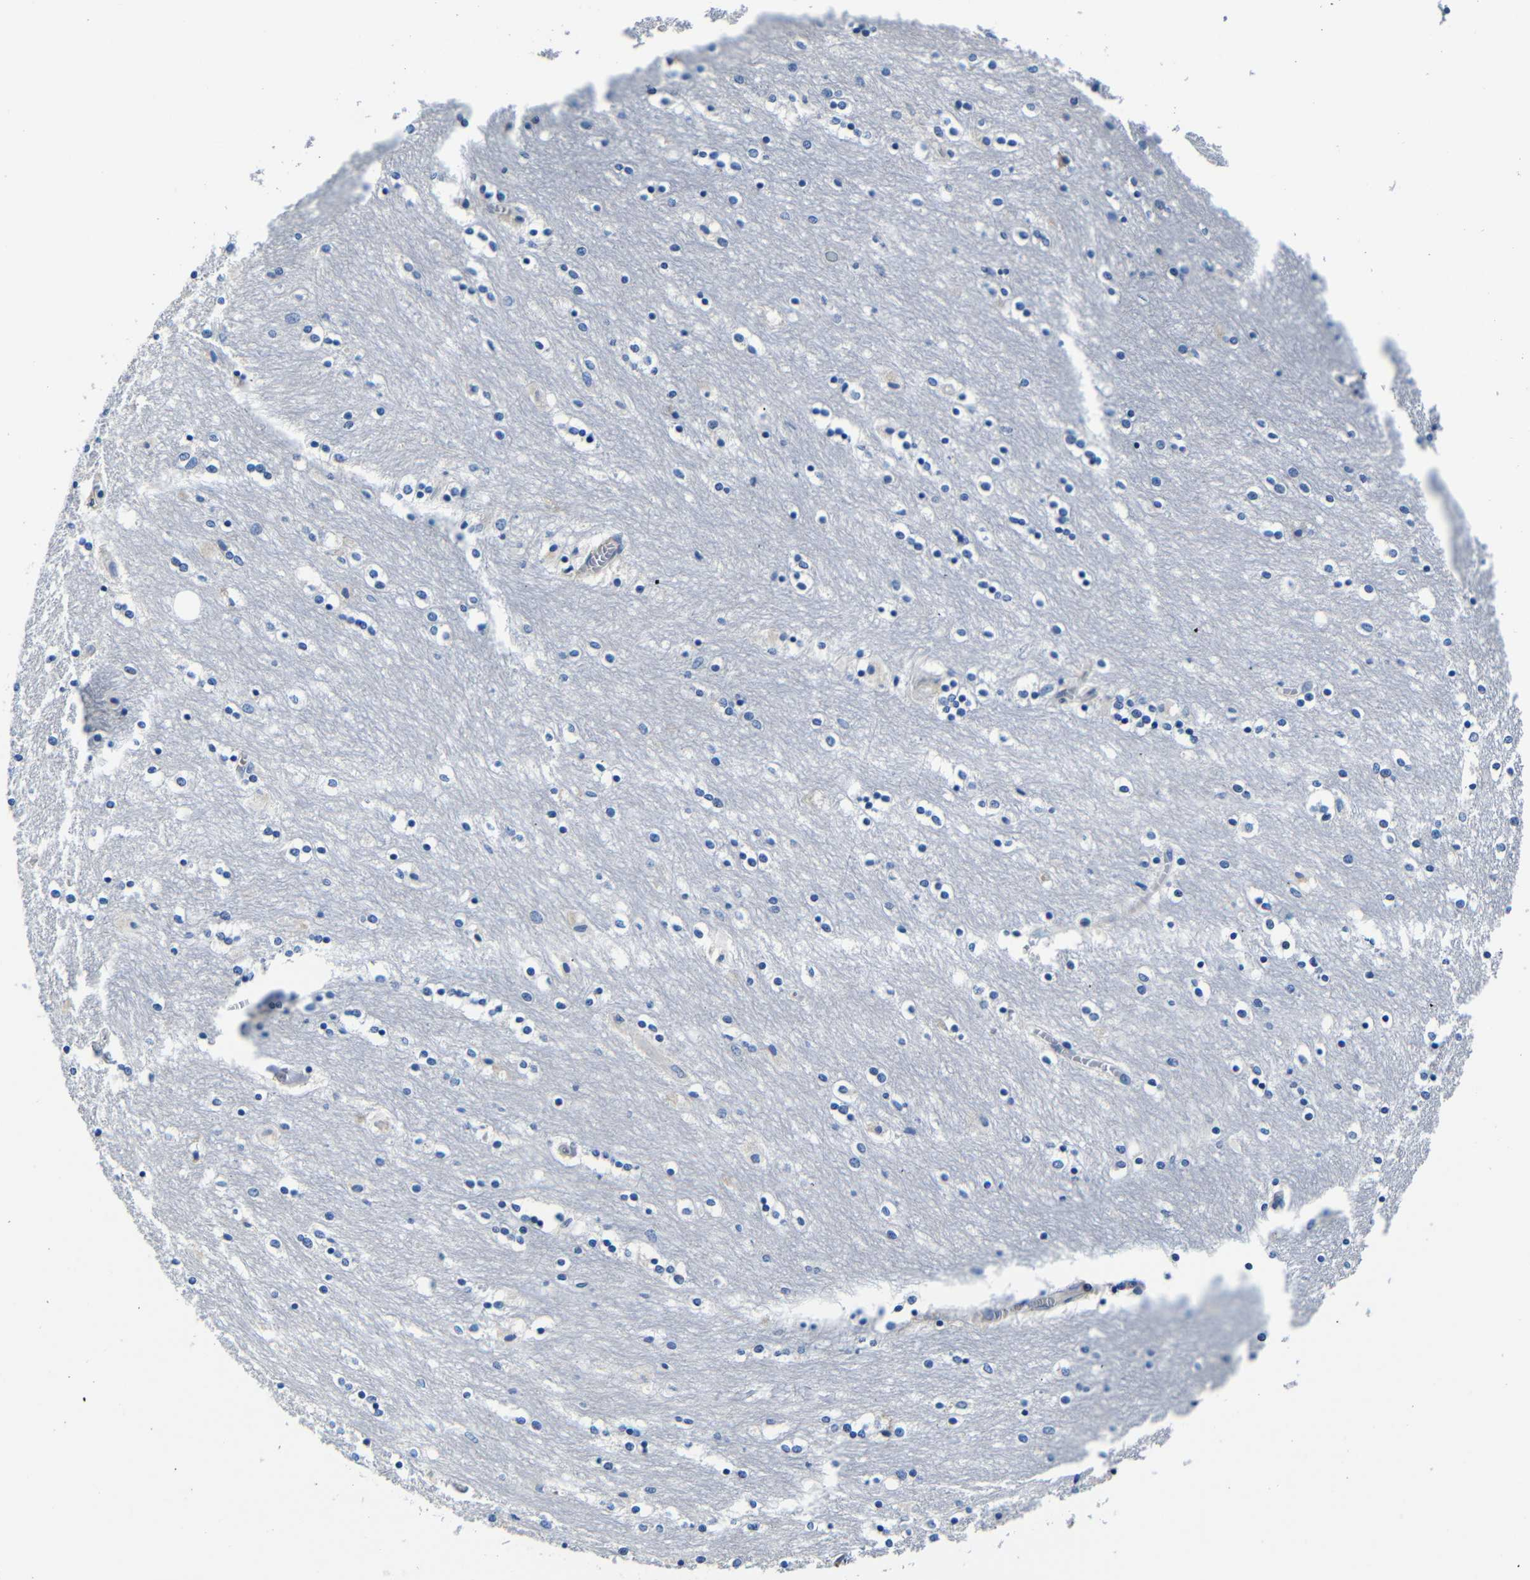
{"staining": {"intensity": "negative", "quantity": "none", "location": "none"}, "tissue": "caudate", "cell_type": "Glial cells", "image_type": "normal", "snomed": [{"axis": "morphology", "description": "Normal tissue, NOS"}, {"axis": "topography", "description": "Lateral ventricle wall"}], "caption": "This image is of unremarkable caudate stained with immunohistochemistry (IHC) to label a protein in brown with the nuclei are counter-stained blue. There is no staining in glial cells.", "gene": "TNFAIP1", "patient": {"sex": "female", "age": 54}}